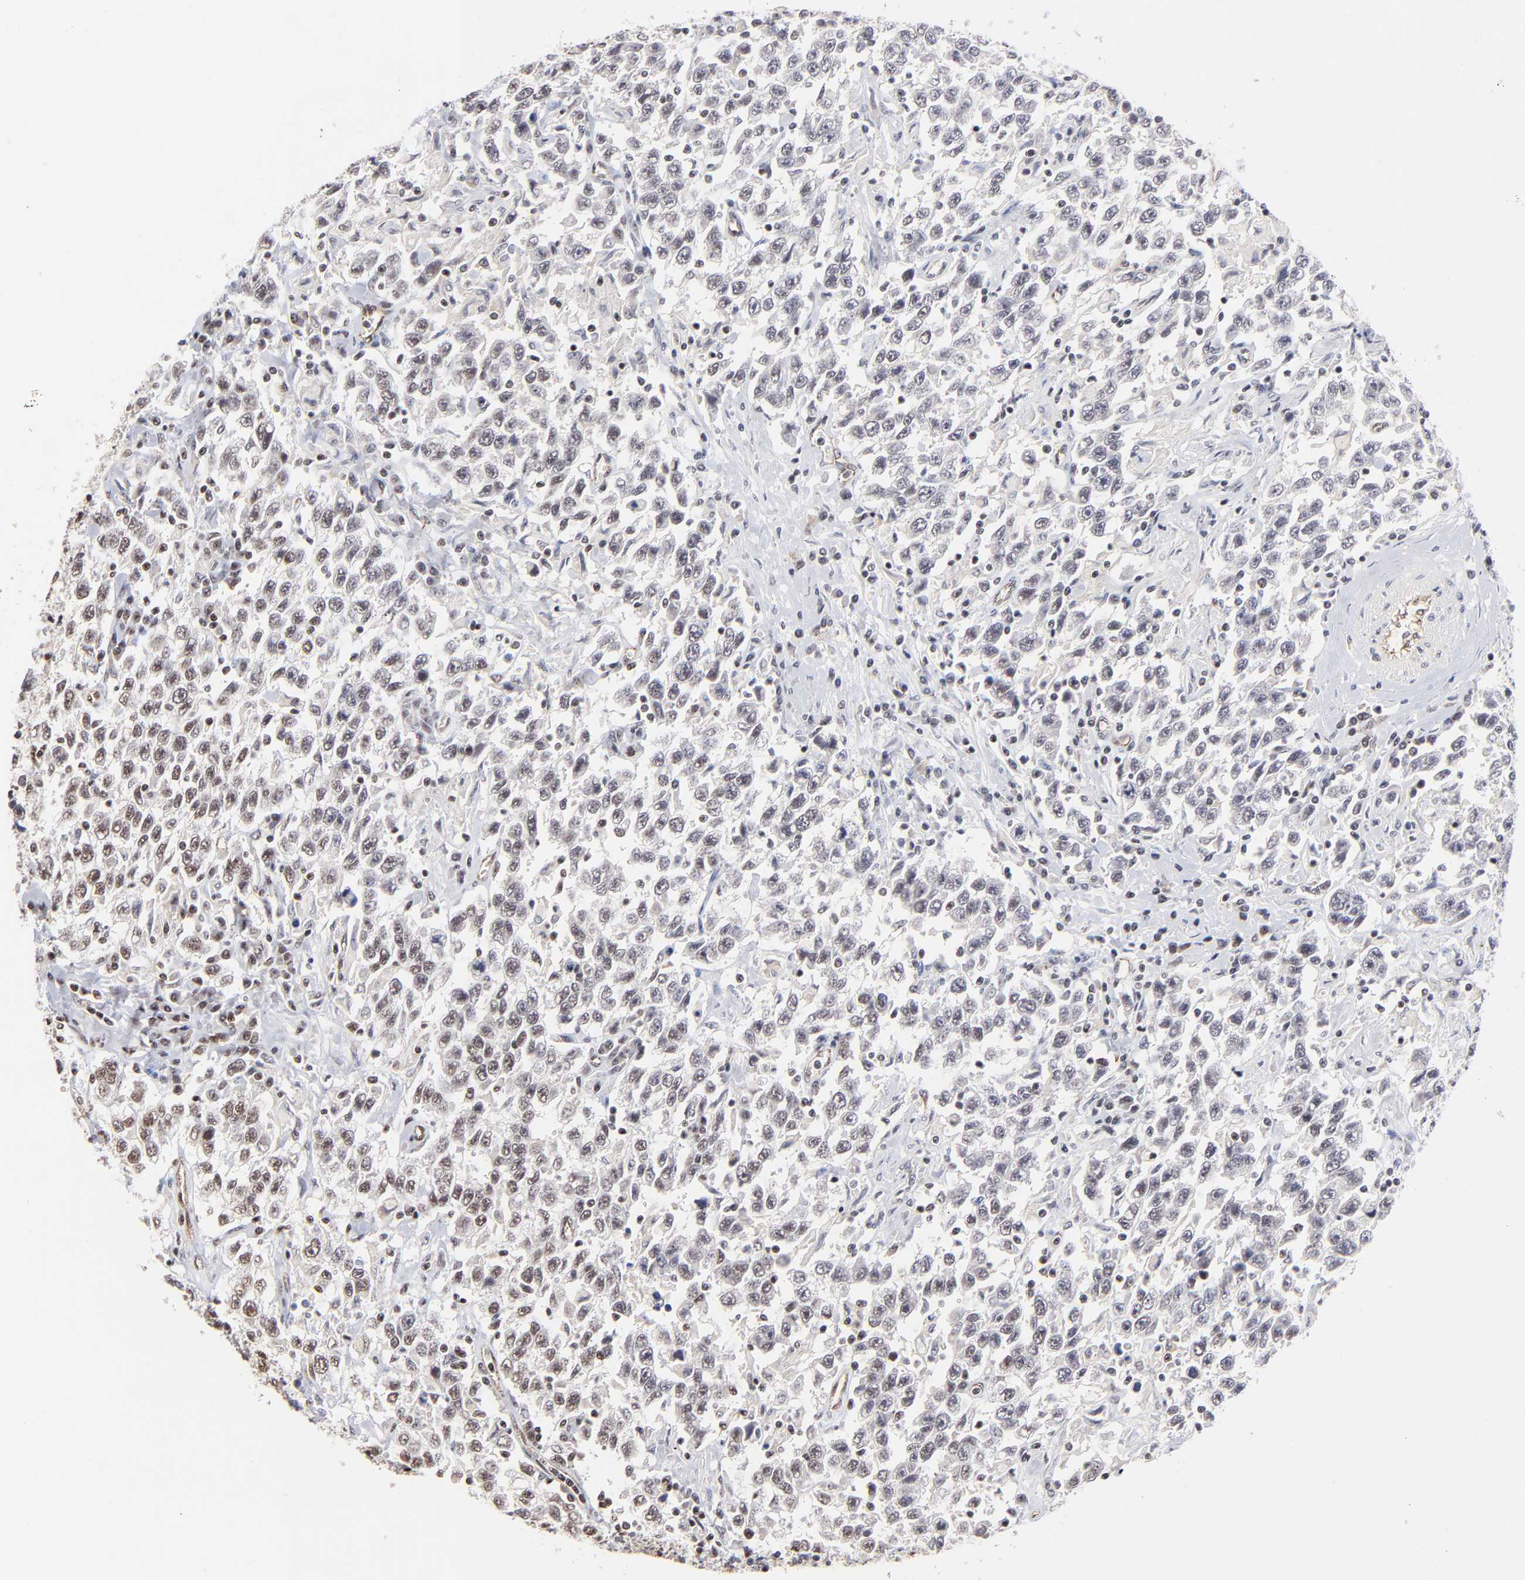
{"staining": {"intensity": "moderate", "quantity": ">75%", "location": "nuclear"}, "tissue": "testis cancer", "cell_type": "Tumor cells", "image_type": "cancer", "snomed": [{"axis": "morphology", "description": "Seminoma, NOS"}, {"axis": "topography", "description": "Testis"}], "caption": "Immunohistochemical staining of testis seminoma displays moderate nuclear protein staining in about >75% of tumor cells.", "gene": "GABPA", "patient": {"sex": "male", "age": 41}}